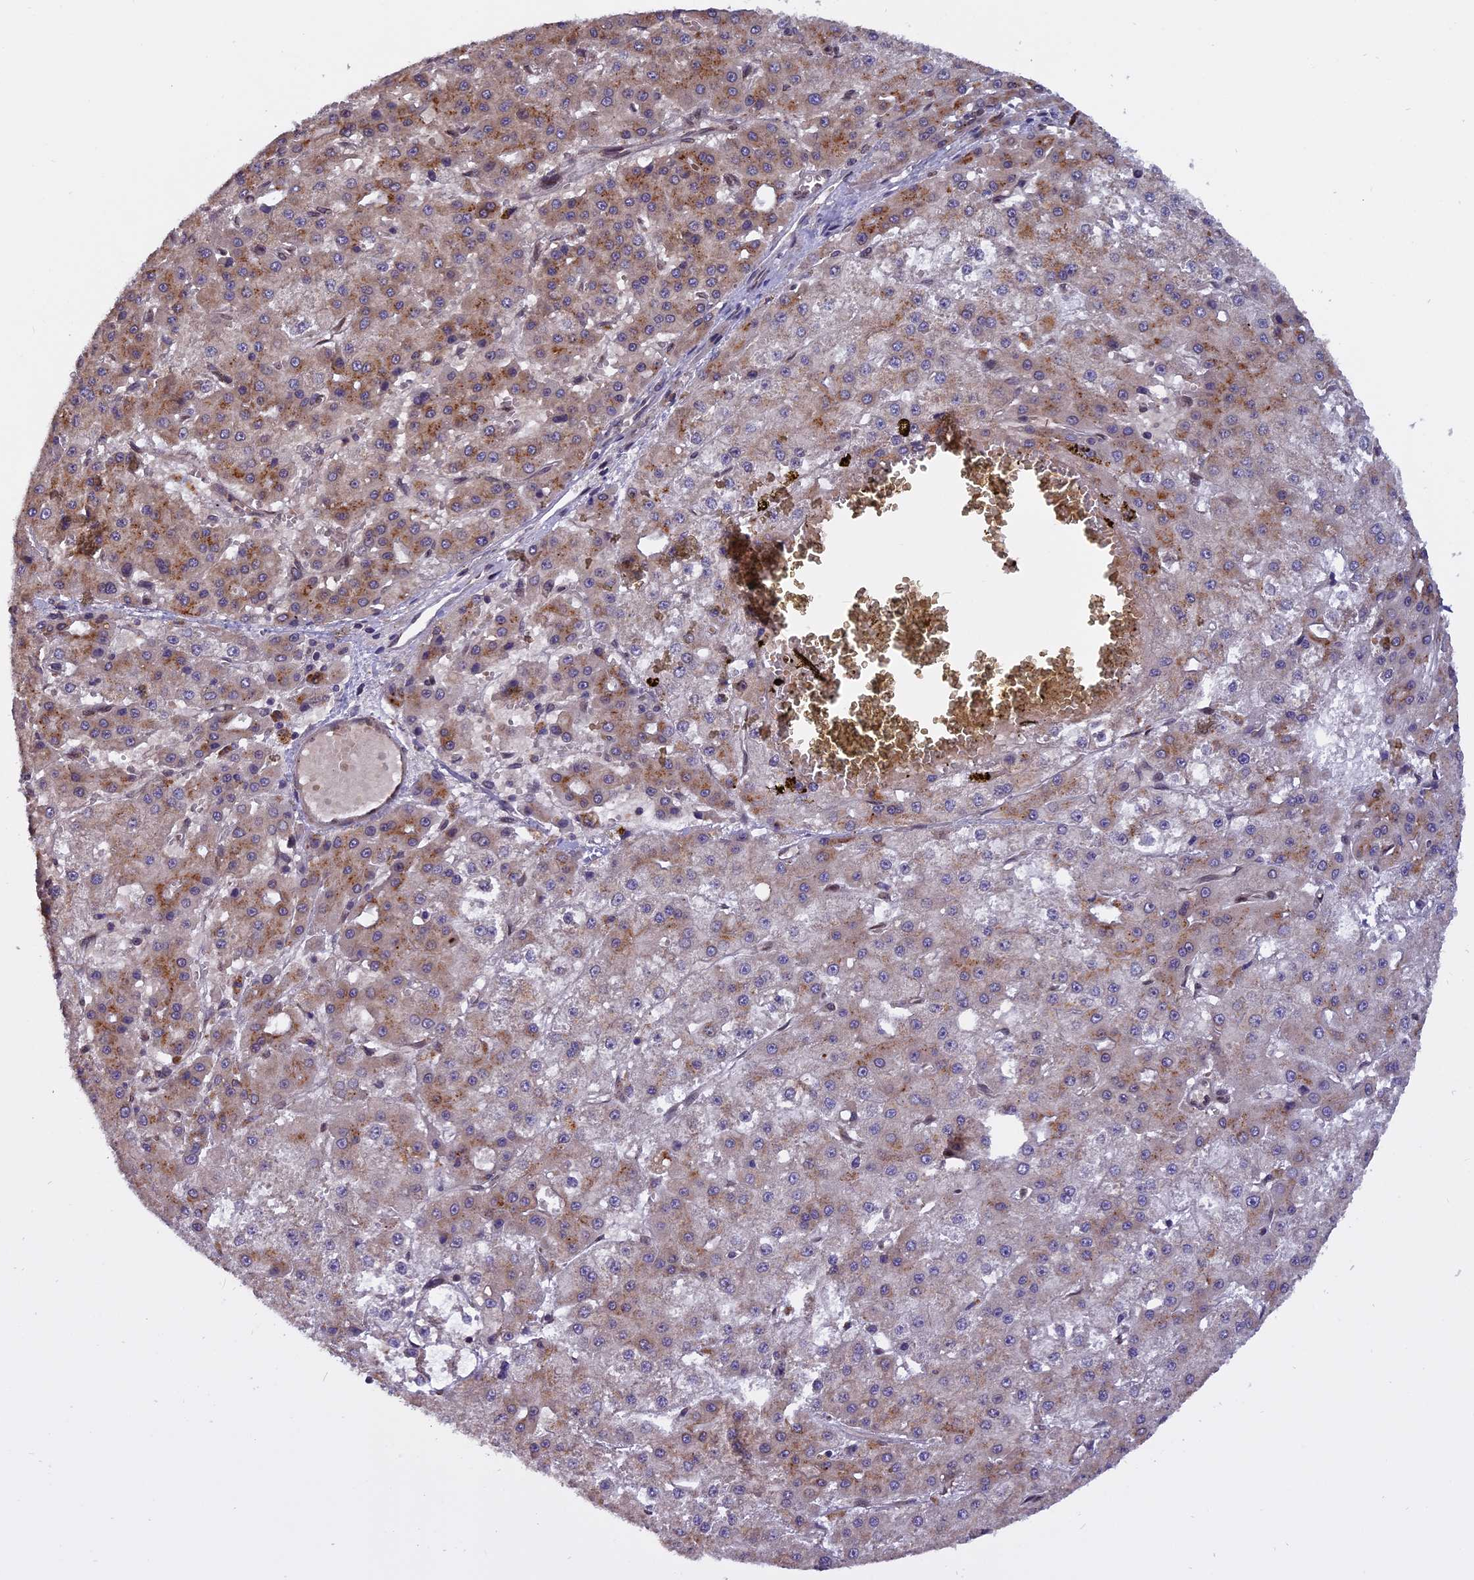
{"staining": {"intensity": "weak", "quantity": ">75%", "location": "cytoplasmic/membranous"}, "tissue": "liver cancer", "cell_type": "Tumor cells", "image_type": "cancer", "snomed": [{"axis": "morphology", "description": "Carcinoma, Hepatocellular, NOS"}, {"axis": "topography", "description": "Liver"}], "caption": "Approximately >75% of tumor cells in liver cancer (hepatocellular carcinoma) show weak cytoplasmic/membranous protein positivity as visualized by brown immunohistochemical staining.", "gene": "CHMP2A", "patient": {"sex": "male", "age": 47}}